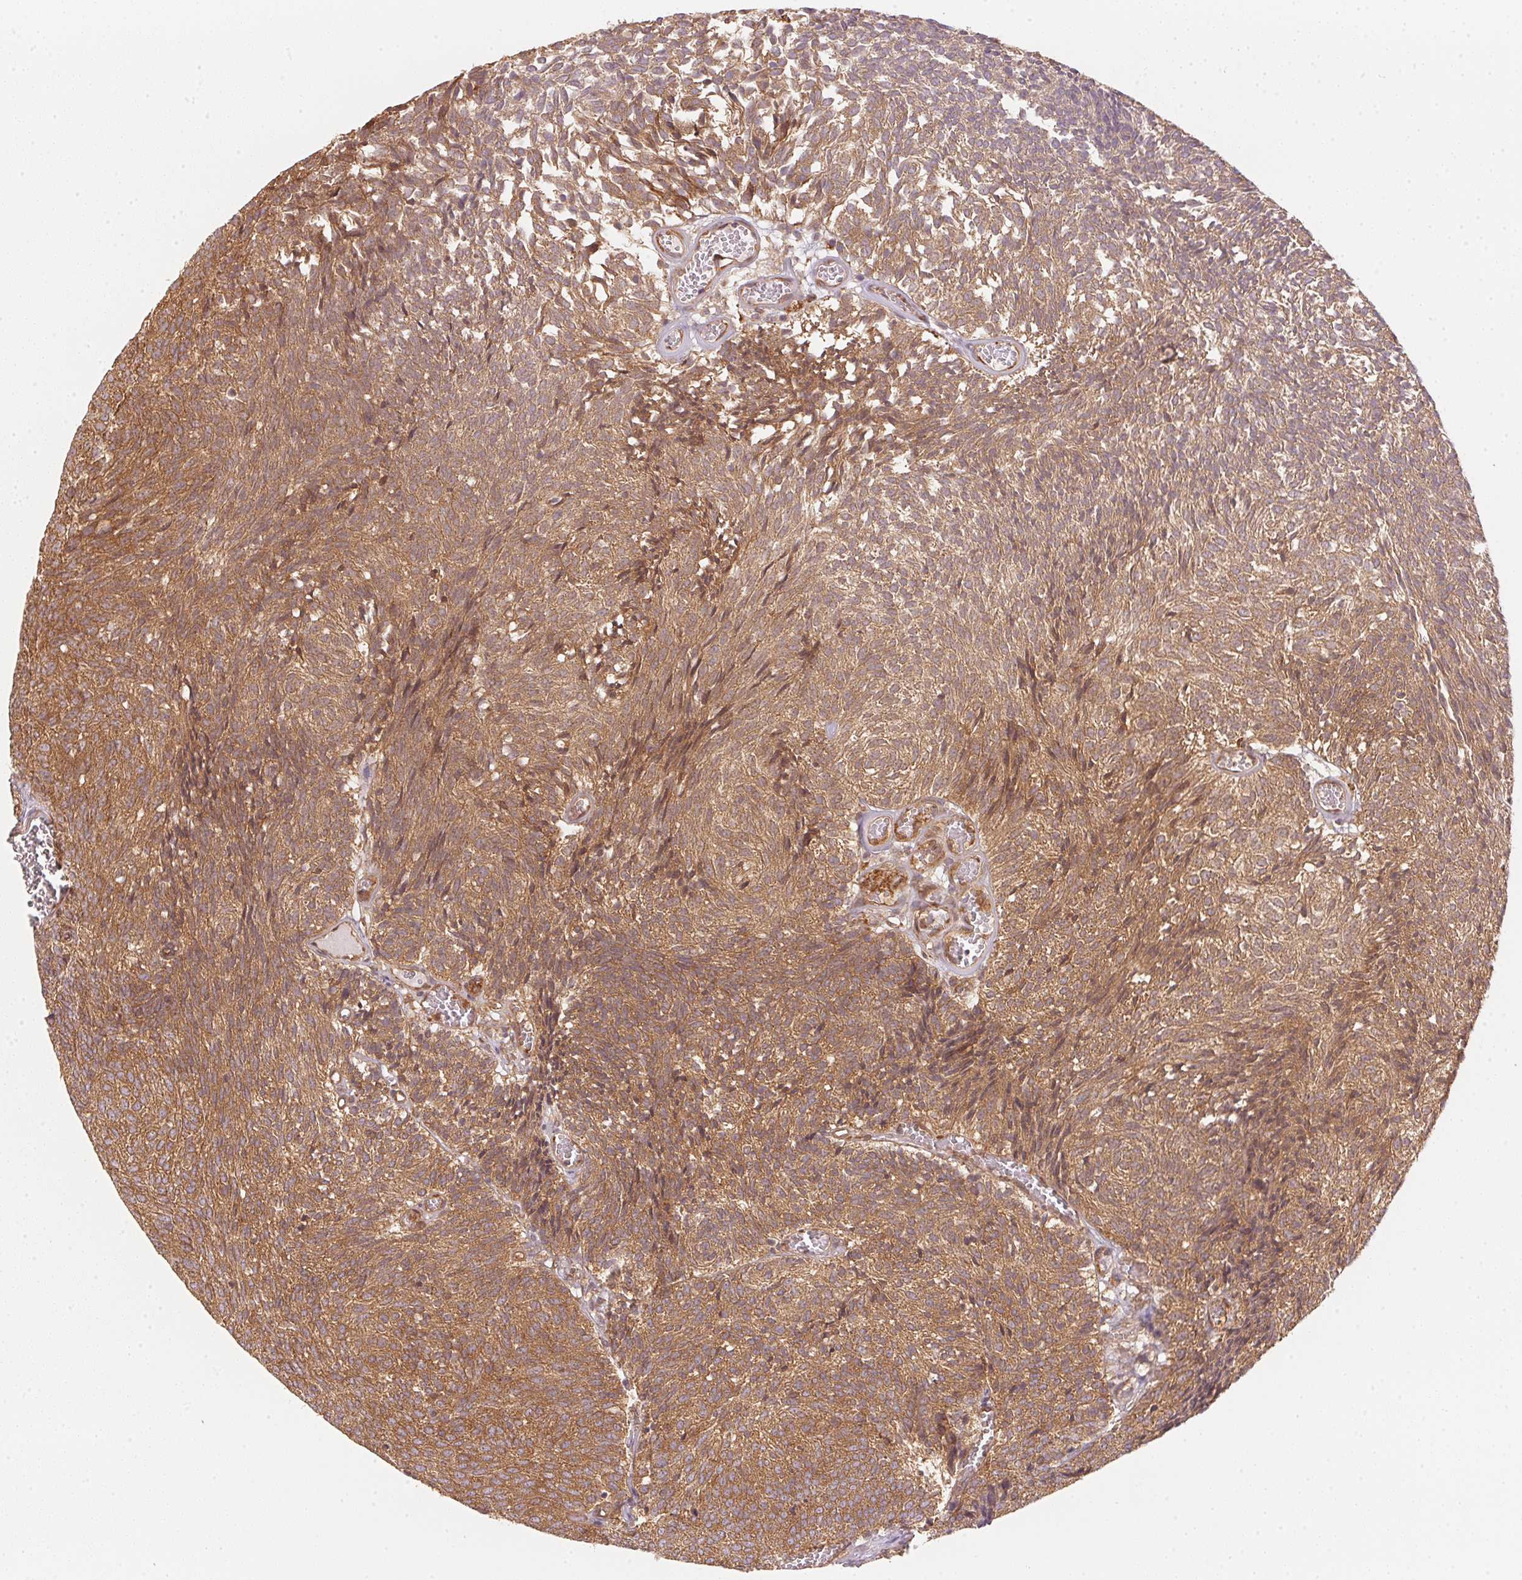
{"staining": {"intensity": "moderate", "quantity": ">75%", "location": "cytoplasmic/membranous"}, "tissue": "urothelial cancer", "cell_type": "Tumor cells", "image_type": "cancer", "snomed": [{"axis": "morphology", "description": "Urothelial carcinoma, Low grade"}, {"axis": "topography", "description": "Urinary bladder"}], "caption": "An IHC image of neoplastic tissue is shown. Protein staining in brown highlights moderate cytoplasmic/membranous positivity in urothelial carcinoma (low-grade) within tumor cells.", "gene": "STRN4", "patient": {"sex": "male", "age": 77}}